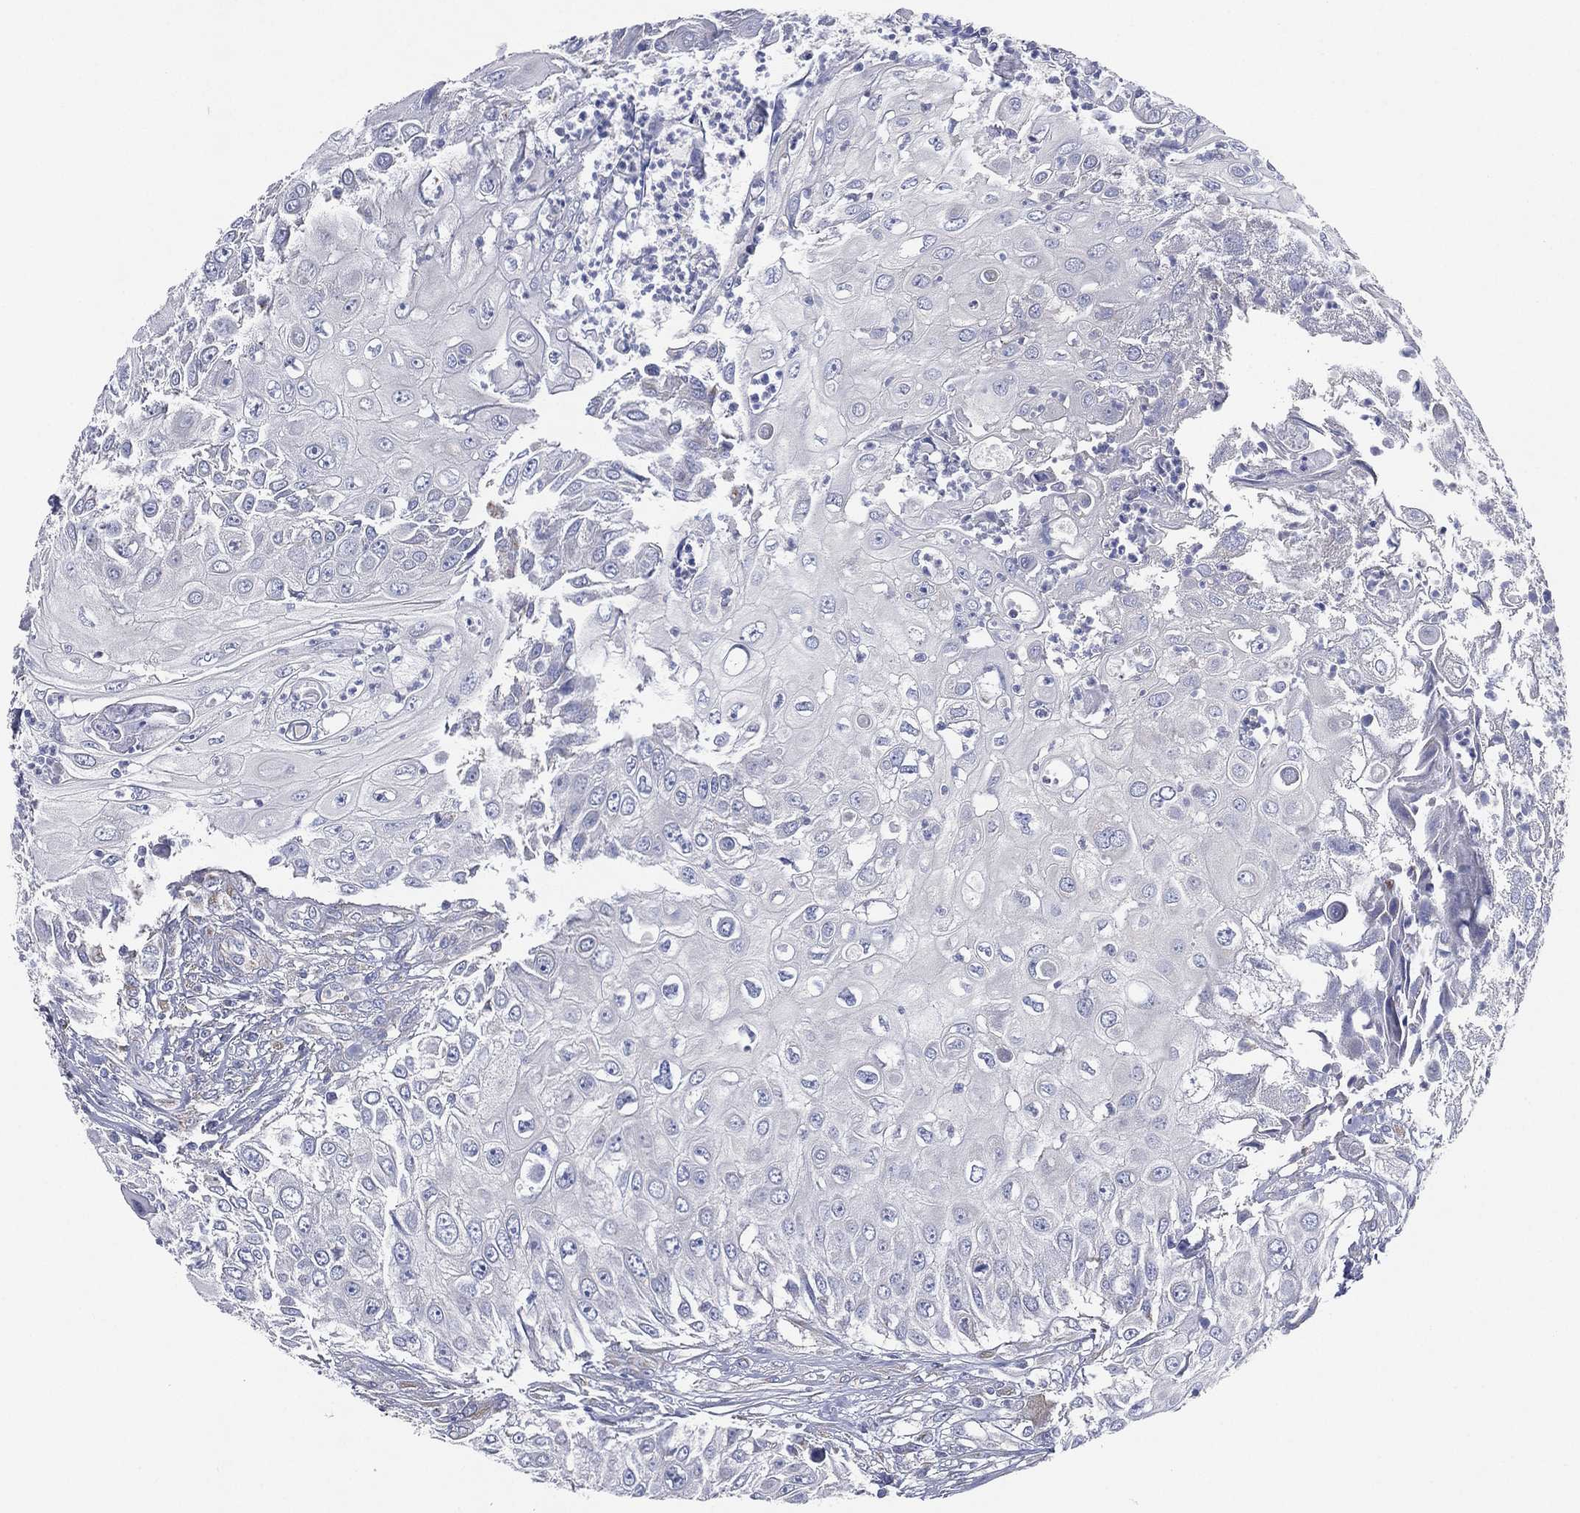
{"staining": {"intensity": "negative", "quantity": "none", "location": "none"}, "tissue": "urothelial cancer", "cell_type": "Tumor cells", "image_type": "cancer", "snomed": [{"axis": "morphology", "description": "Urothelial carcinoma, High grade"}, {"axis": "topography", "description": "Urinary bladder"}], "caption": "Protein analysis of urothelial cancer demonstrates no significant staining in tumor cells.", "gene": "ATP8A2", "patient": {"sex": "female", "age": 79}}